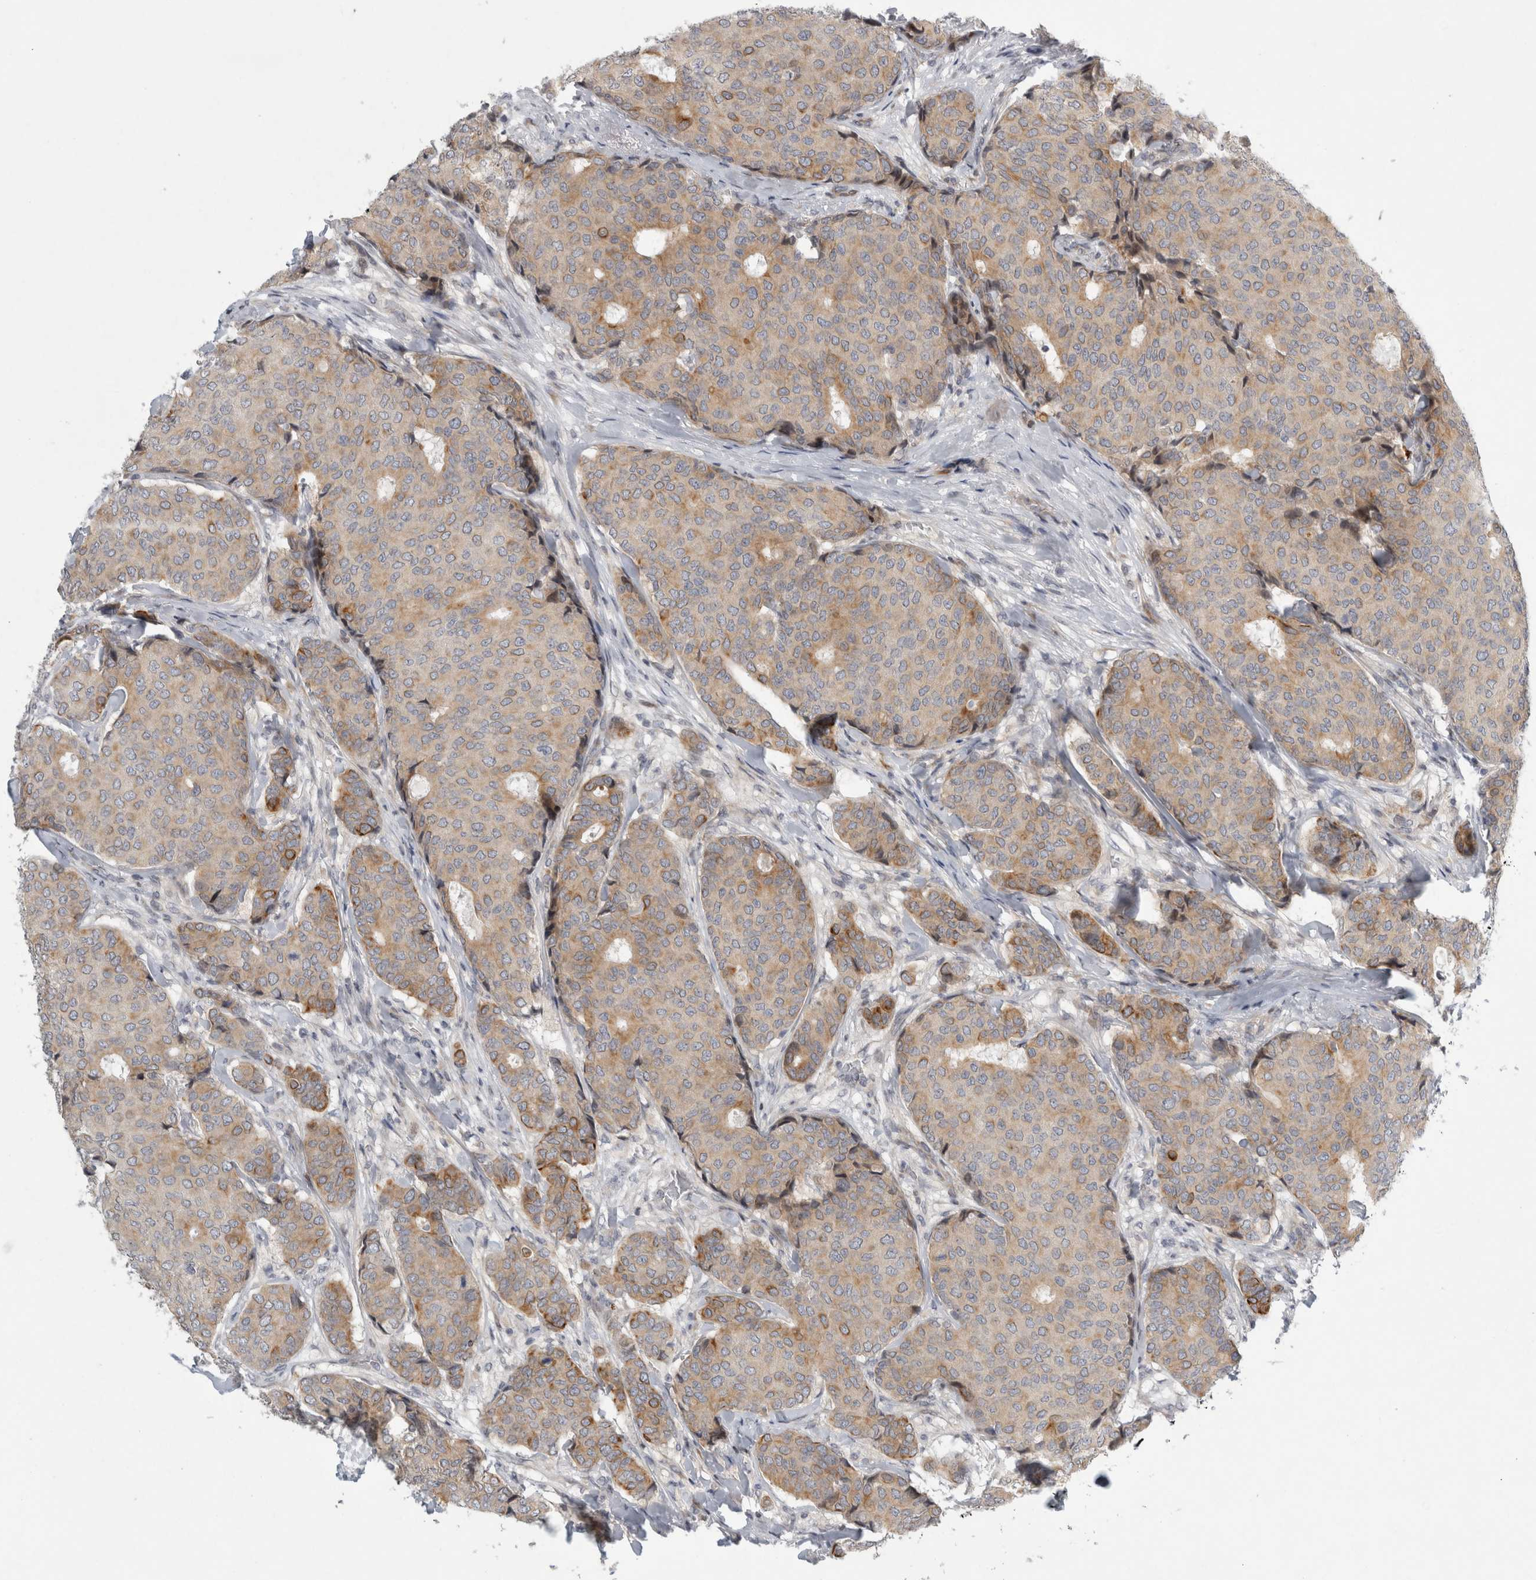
{"staining": {"intensity": "moderate", "quantity": "<25%", "location": "cytoplasmic/membranous"}, "tissue": "breast cancer", "cell_type": "Tumor cells", "image_type": "cancer", "snomed": [{"axis": "morphology", "description": "Duct carcinoma"}, {"axis": "topography", "description": "Breast"}], "caption": "A micrograph showing moderate cytoplasmic/membranous expression in about <25% of tumor cells in breast intraductal carcinoma, as visualized by brown immunohistochemical staining.", "gene": "UTP25", "patient": {"sex": "female", "age": 75}}